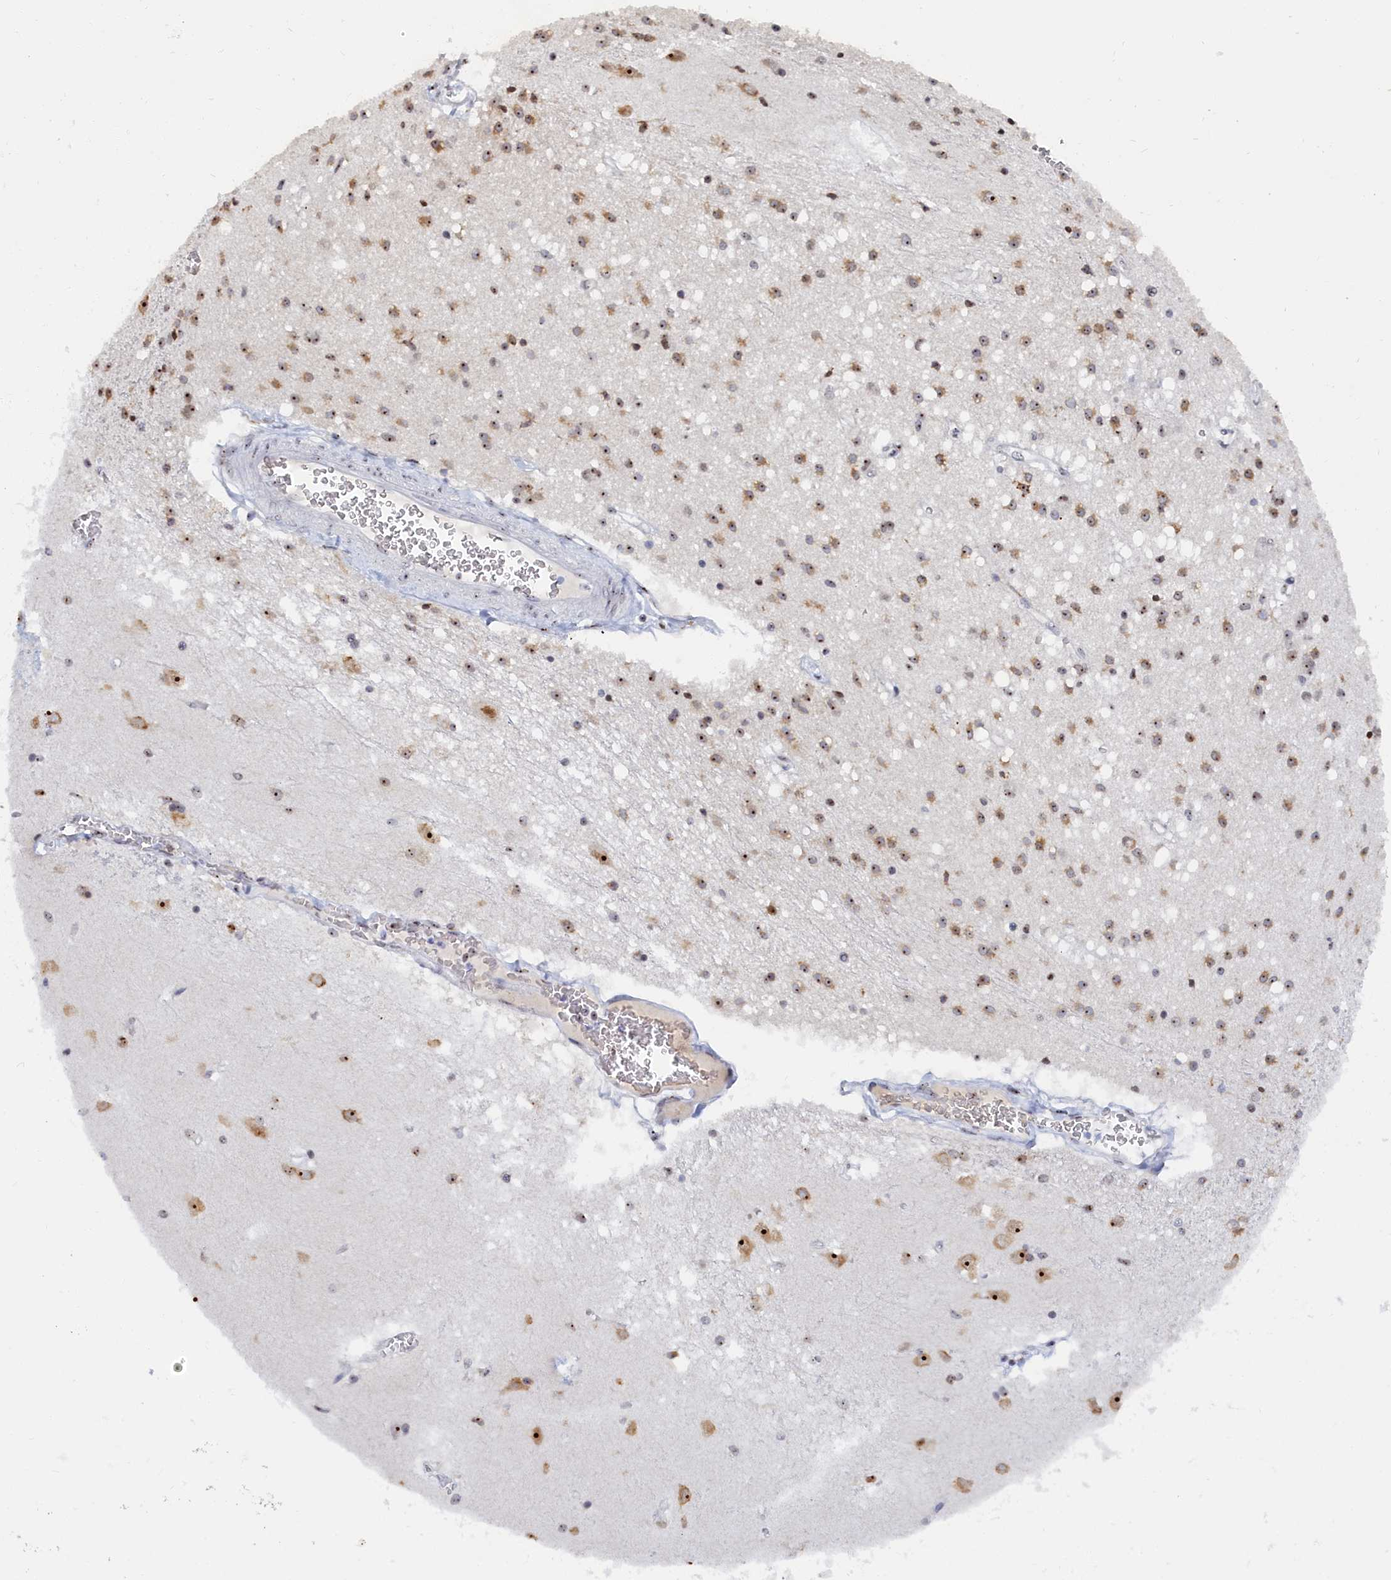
{"staining": {"intensity": "moderate", "quantity": "<25%", "location": "nuclear"}, "tissue": "caudate", "cell_type": "Glial cells", "image_type": "normal", "snomed": [{"axis": "morphology", "description": "Normal tissue, NOS"}, {"axis": "topography", "description": "Lateral ventricle wall"}], "caption": "Immunohistochemistry histopathology image of normal caudate: caudate stained using immunohistochemistry displays low levels of moderate protein expression localized specifically in the nuclear of glial cells, appearing as a nuclear brown color.", "gene": "RSL1D1", "patient": {"sex": "male", "age": 37}}